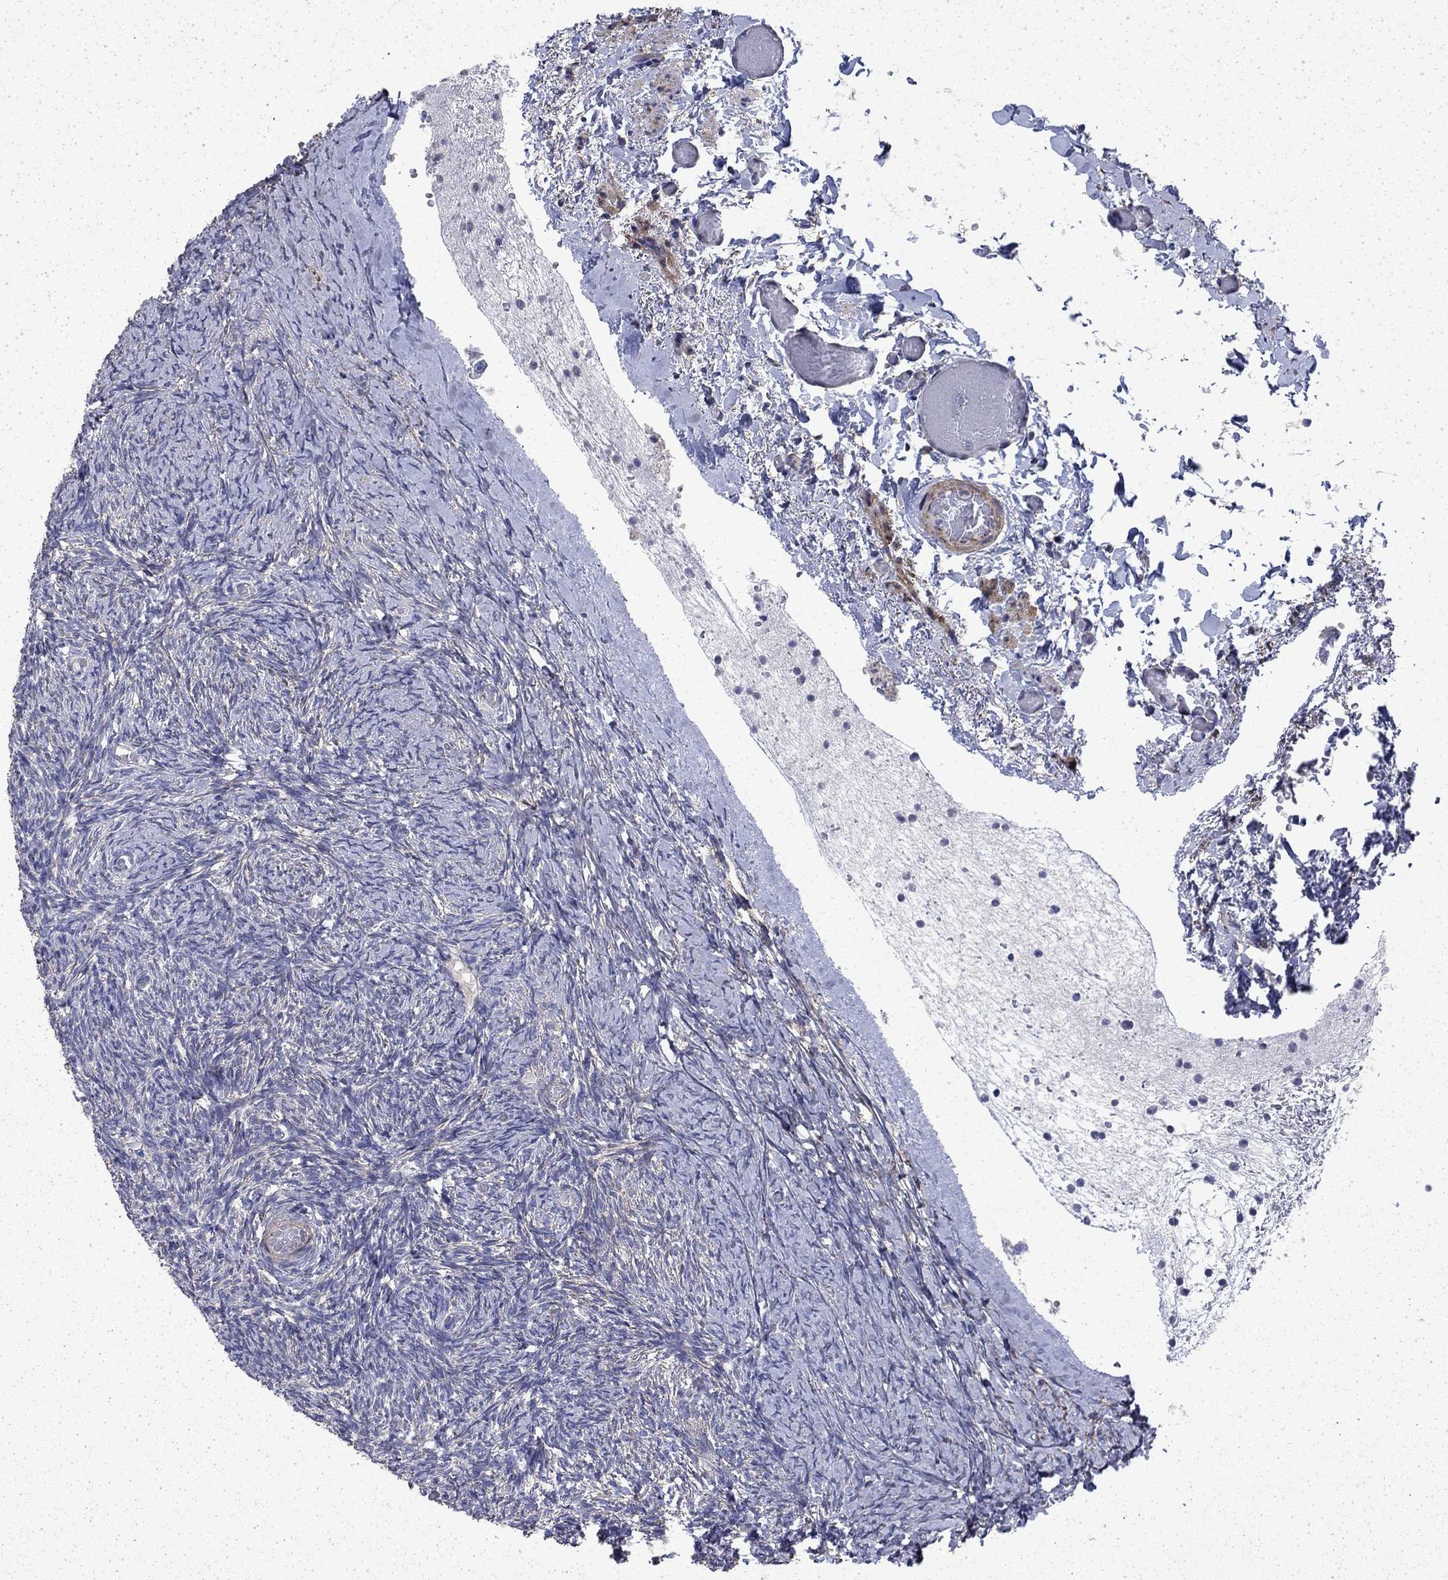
{"staining": {"intensity": "negative", "quantity": "none", "location": "none"}, "tissue": "ovary", "cell_type": "Ovarian stroma cells", "image_type": "normal", "snomed": [{"axis": "morphology", "description": "Normal tissue, NOS"}, {"axis": "topography", "description": "Ovary"}], "caption": "High power microscopy photomicrograph of an immunohistochemistry photomicrograph of normal ovary, revealing no significant positivity in ovarian stroma cells. The staining is performed using DAB (3,3'-diaminobenzidine) brown chromogen with nuclei counter-stained in using hematoxylin.", "gene": "DTNA", "patient": {"sex": "female", "age": 39}}